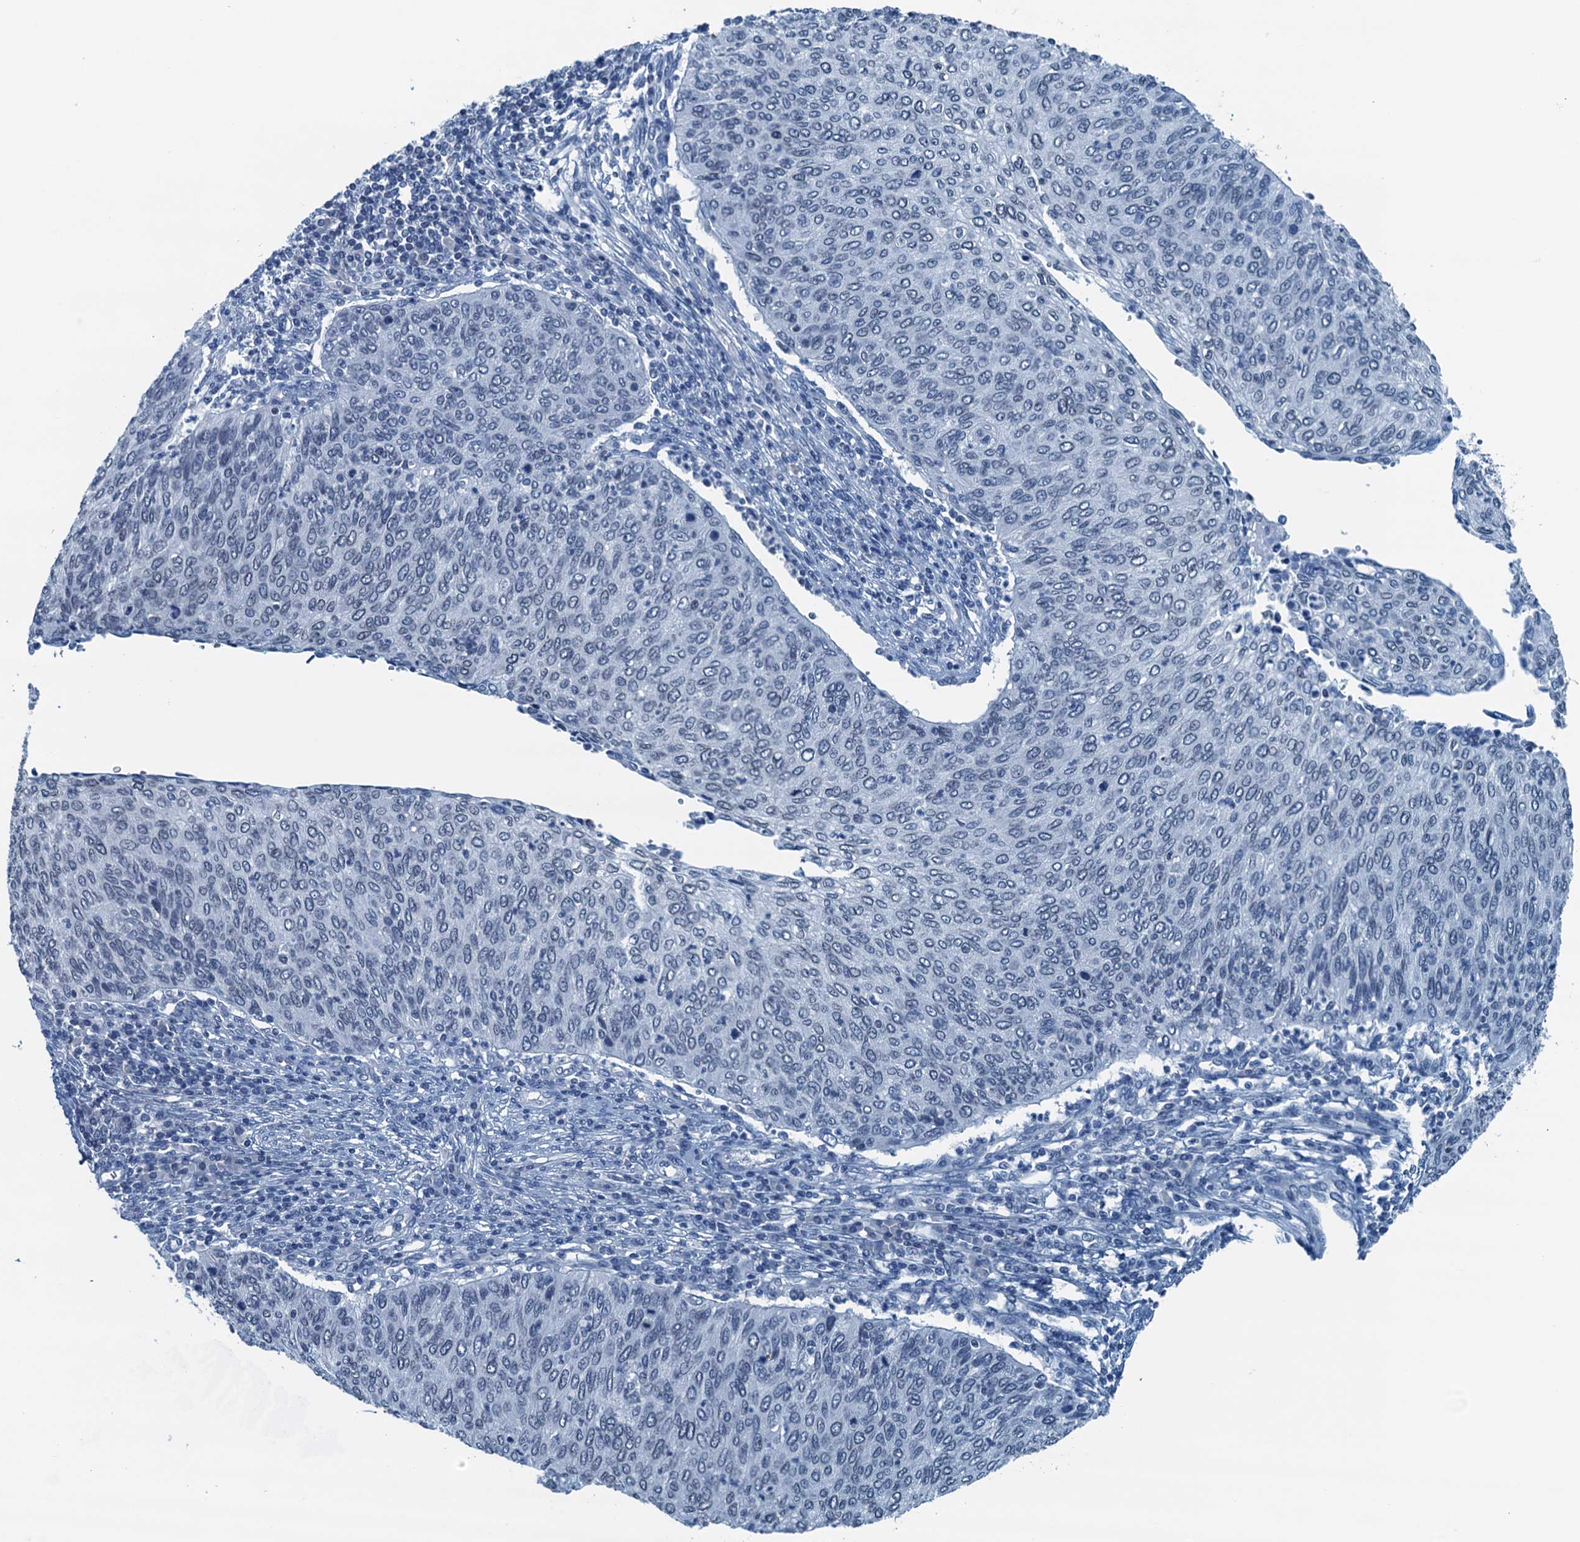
{"staining": {"intensity": "negative", "quantity": "none", "location": "none"}, "tissue": "cervical cancer", "cell_type": "Tumor cells", "image_type": "cancer", "snomed": [{"axis": "morphology", "description": "Squamous cell carcinoma, NOS"}, {"axis": "topography", "description": "Cervix"}], "caption": "High magnification brightfield microscopy of squamous cell carcinoma (cervical) stained with DAB (brown) and counterstained with hematoxylin (blue): tumor cells show no significant positivity.", "gene": "C11orf54", "patient": {"sex": "female", "age": 38}}